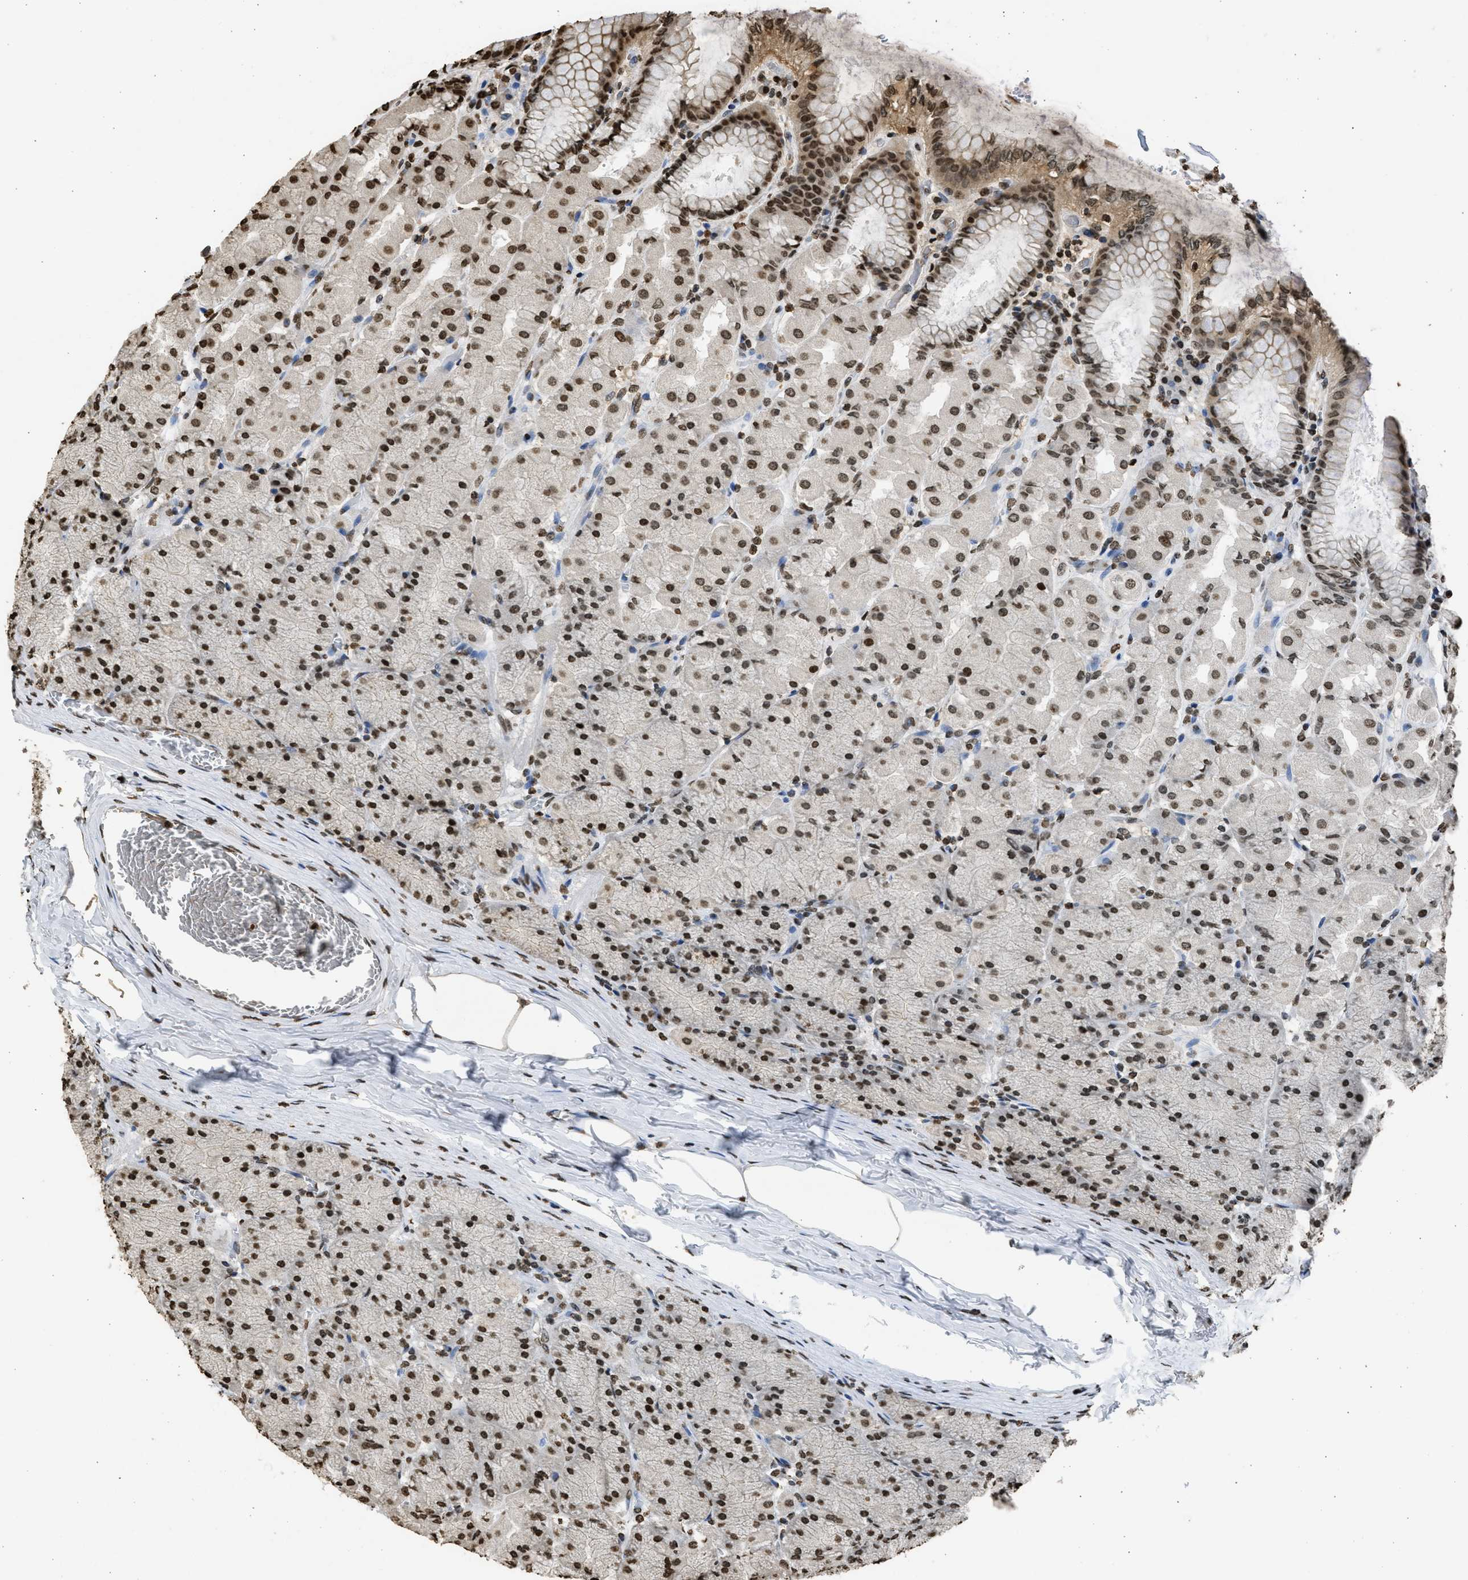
{"staining": {"intensity": "strong", "quantity": ">75%", "location": "nuclear"}, "tissue": "stomach", "cell_type": "Glandular cells", "image_type": "normal", "snomed": [{"axis": "morphology", "description": "Normal tissue, NOS"}, {"axis": "topography", "description": "Stomach, upper"}], "caption": "Unremarkable stomach demonstrates strong nuclear positivity in about >75% of glandular cells, visualized by immunohistochemistry. Using DAB (brown) and hematoxylin (blue) stains, captured at high magnification using brightfield microscopy.", "gene": "RRAGC", "patient": {"sex": "female", "age": 56}}